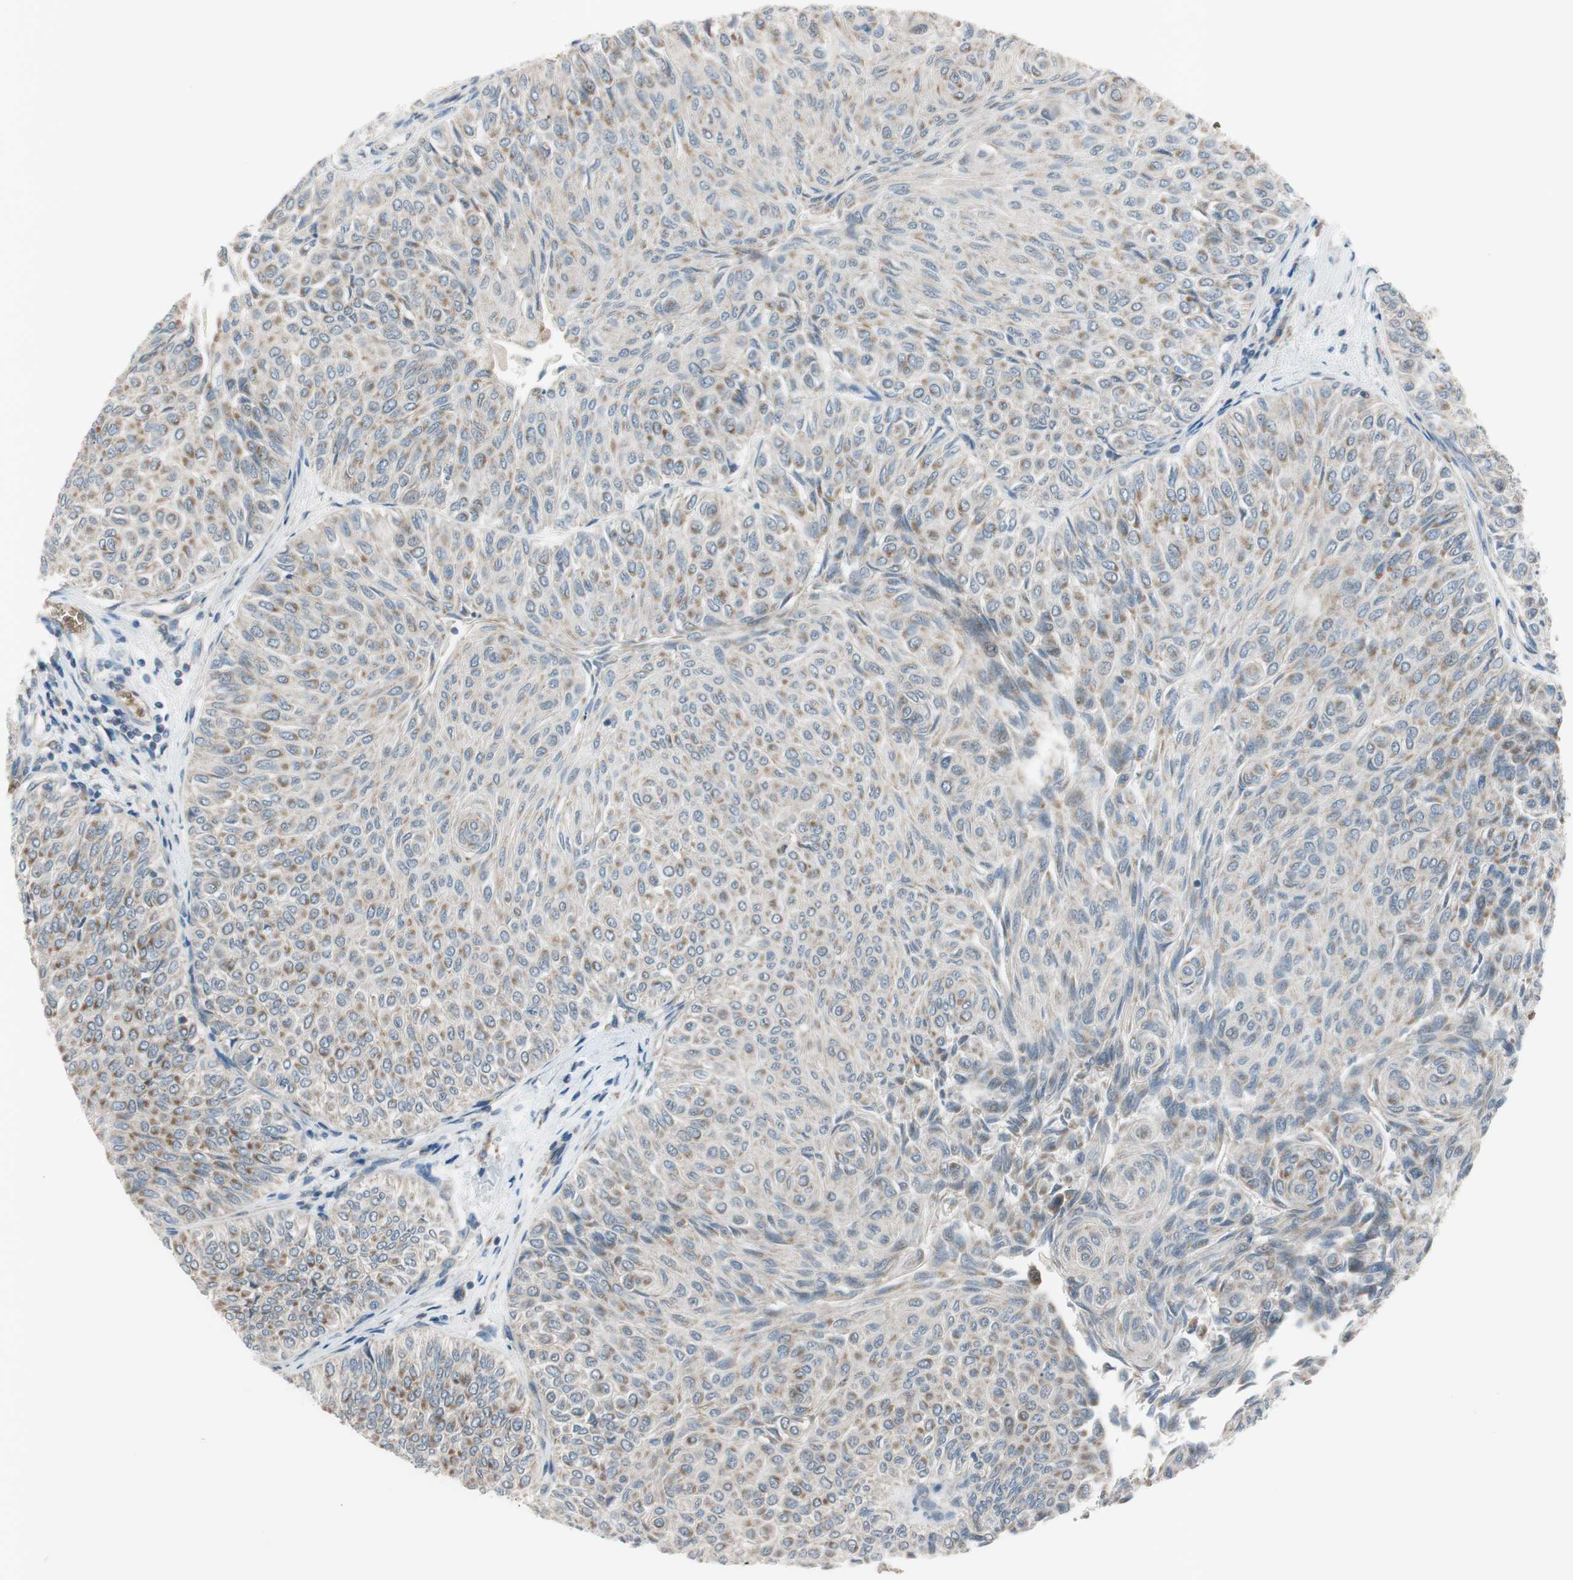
{"staining": {"intensity": "moderate", "quantity": "25%-75%", "location": "cytoplasmic/membranous"}, "tissue": "urothelial cancer", "cell_type": "Tumor cells", "image_type": "cancer", "snomed": [{"axis": "morphology", "description": "Urothelial carcinoma, Low grade"}, {"axis": "topography", "description": "Urinary bladder"}], "caption": "IHC micrograph of urothelial cancer stained for a protein (brown), which shows medium levels of moderate cytoplasmic/membranous staining in about 25%-75% of tumor cells.", "gene": "GYPC", "patient": {"sex": "male", "age": 78}}